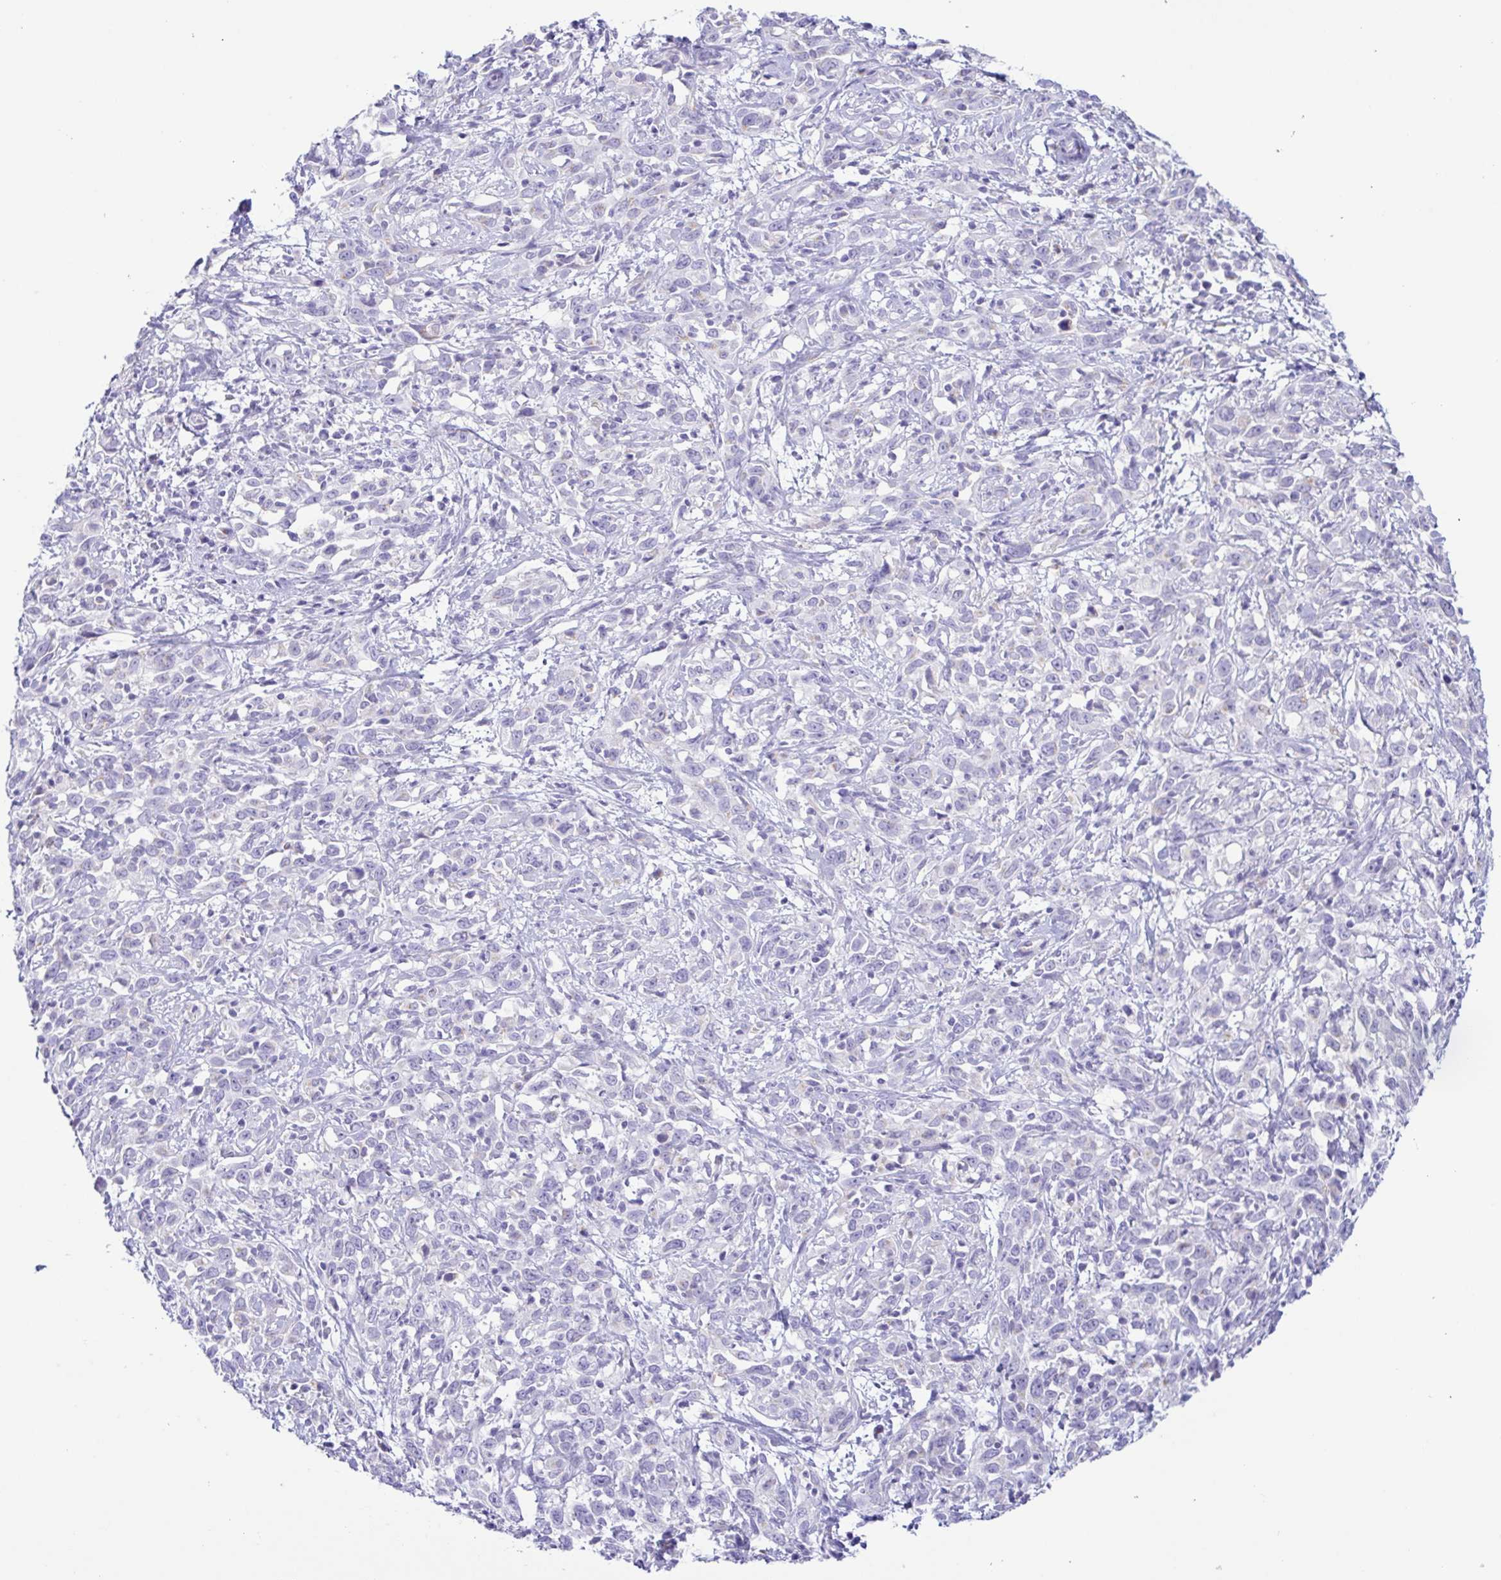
{"staining": {"intensity": "negative", "quantity": "none", "location": "none"}, "tissue": "cervical cancer", "cell_type": "Tumor cells", "image_type": "cancer", "snomed": [{"axis": "morphology", "description": "Adenocarcinoma, NOS"}, {"axis": "topography", "description": "Cervix"}], "caption": "Immunohistochemical staining of adenocarcinoma (cervical) shows no significant expression in tumor cells.", "gene": "AZU1", "patient": {"sex": "female", "age": 40}}